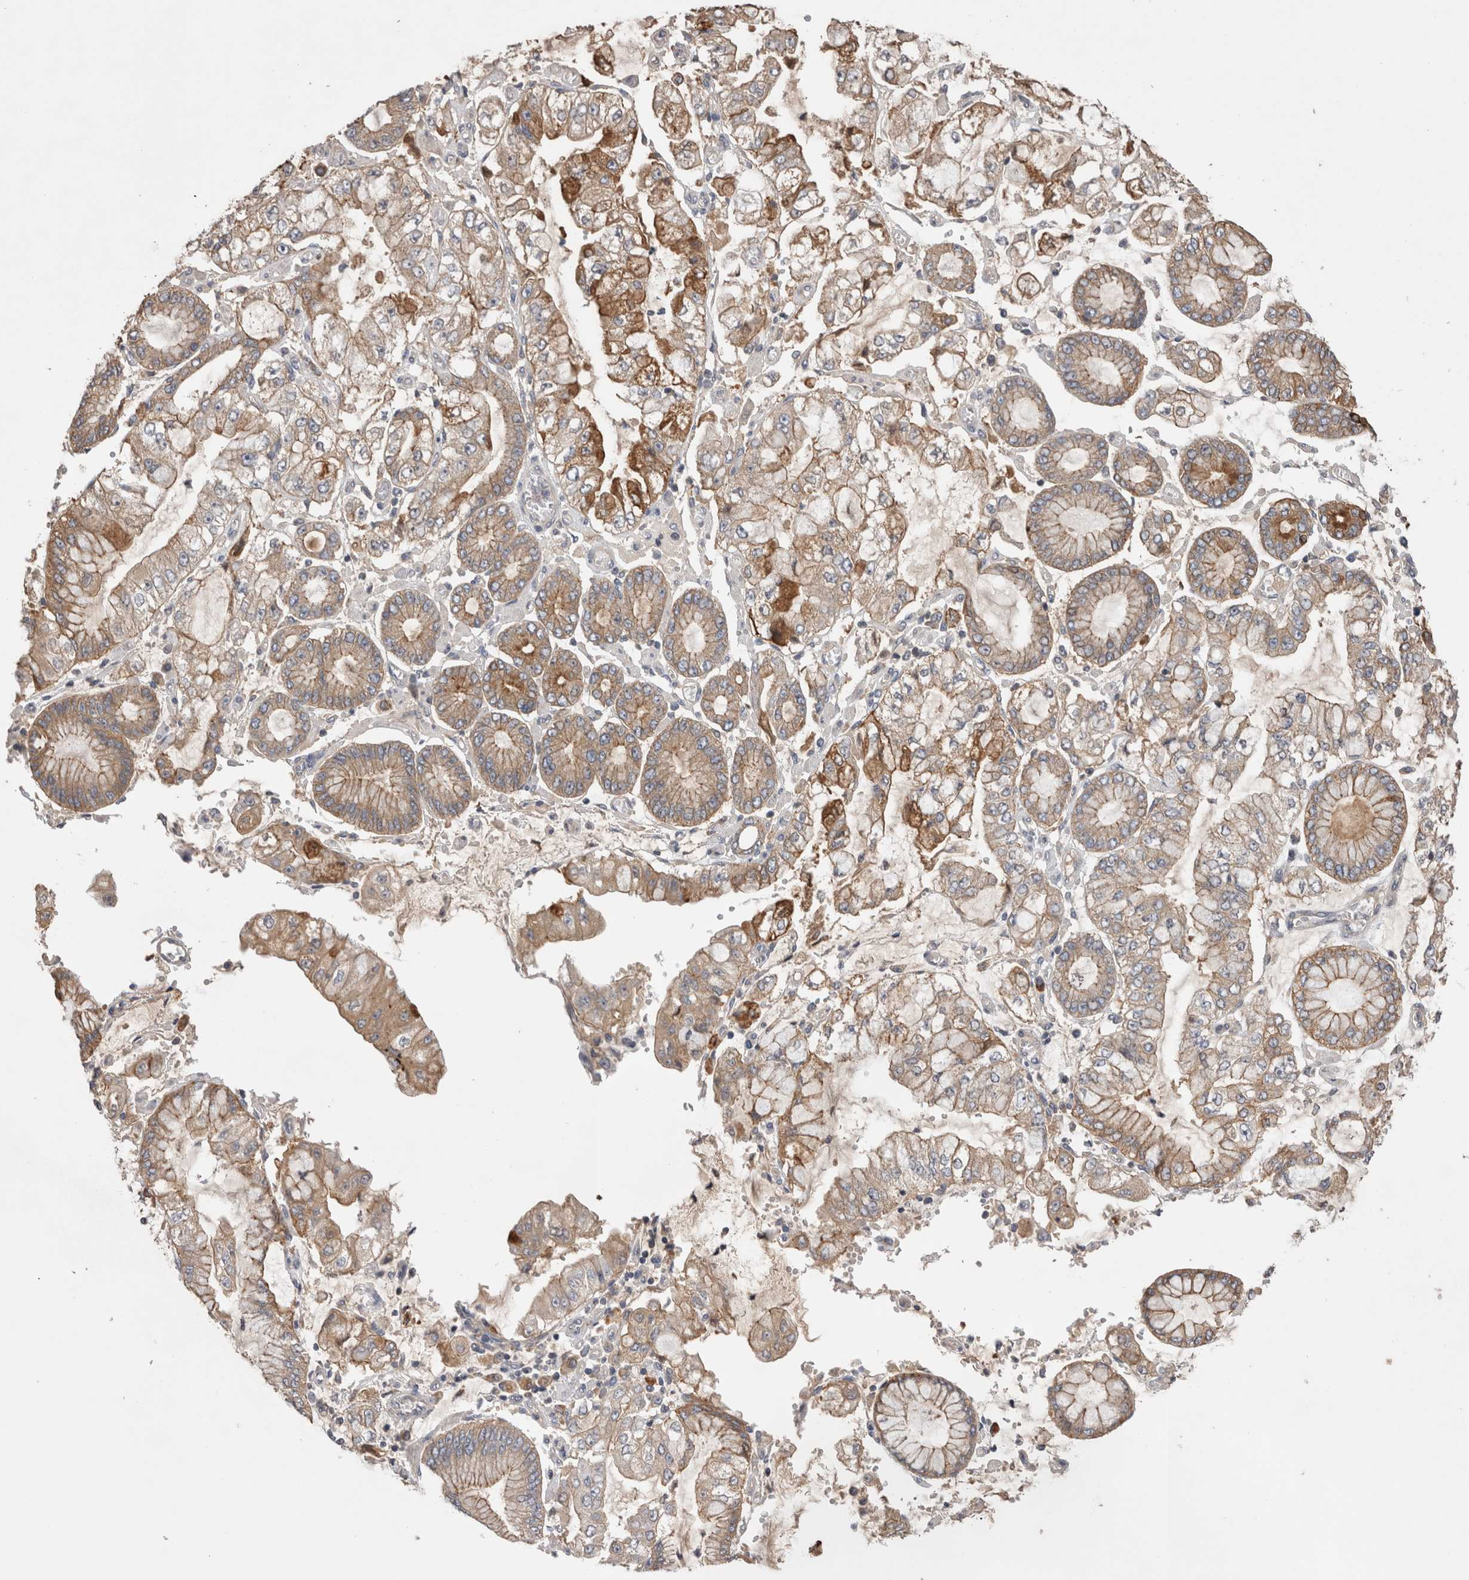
{"staining": {"intensity": "moderate", "quantity": "25%-75%", "location": "cytoplasmic/membranous"}, "tissue": "stomach cancer", "cell_type": "Tumor cells", "image_type": "cancer", "snomed": [{"axis": "morphology", "description": "Adenocarcinoma, NOS"}, {"axis": "topography", "description": "Stomach"}], "caption": "High-power microscopy captured an IHC photomicrograph of stomach cancer, revealing moderate cytoplasmic/membranous staining in approximately 25%-75% of tumor cells.", "gene": "OTOR", "patient": {"sex": "male", "age": 76}}